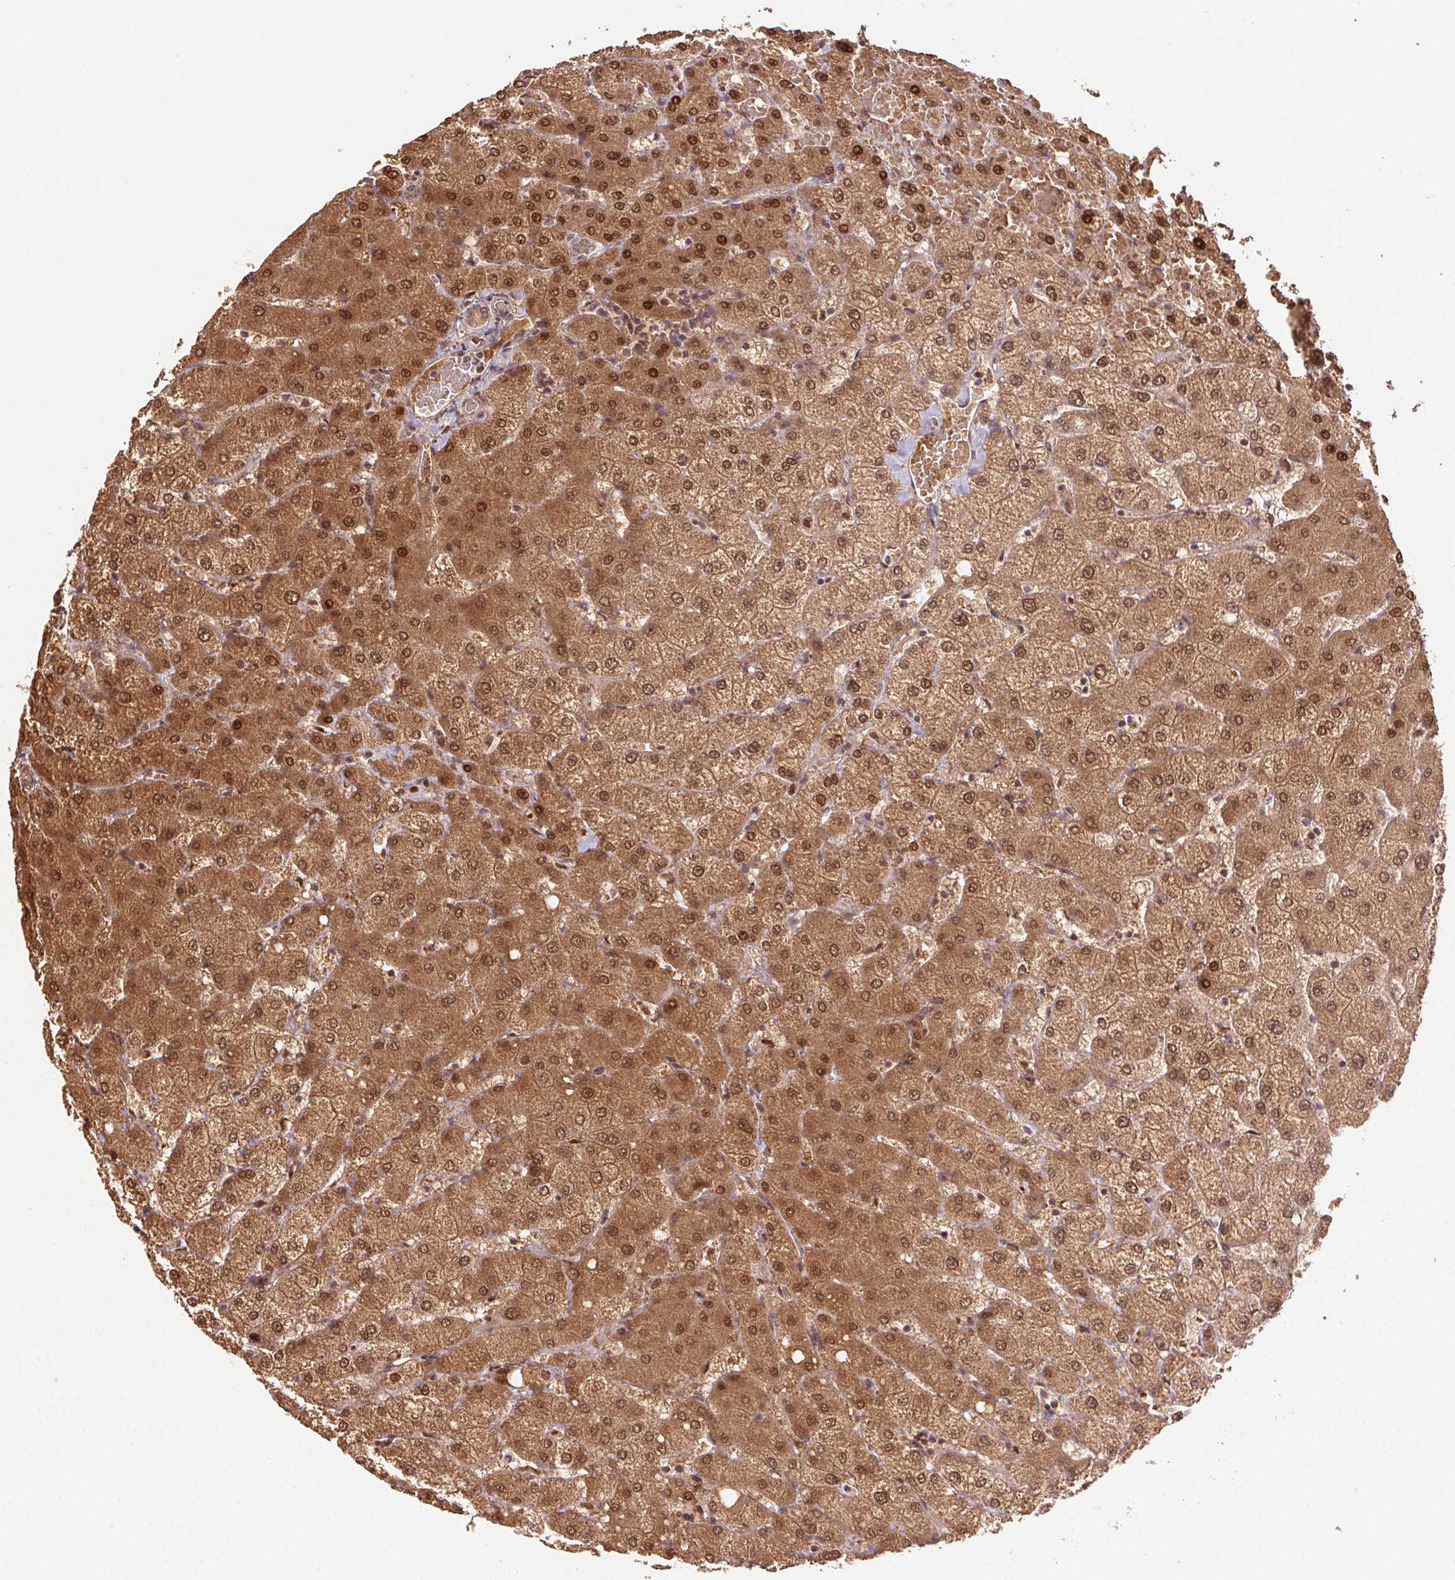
{"staining": {"intensity": "weak", "quantity": ">75%", "location": "cytoplasmic/membranous,nuclear"}, "tissue": "liver", "cell_type": "Cholangiocytes", "image_type": "normal", "snomed": [{"axis": "morphology", "description": "Normal tissue, NOS"}, {"axis": "topography", "description": "Liver"}], "caption": "Immunohistochemistry micrograph of normal liver stained for a protein (brown), which displays low levels of weak cytoplasmic/membranous,nuclear expression in about >75% of cholangiocytes.", "gene": "TREML4", "patient": {"sex": "female", "age": 54}}